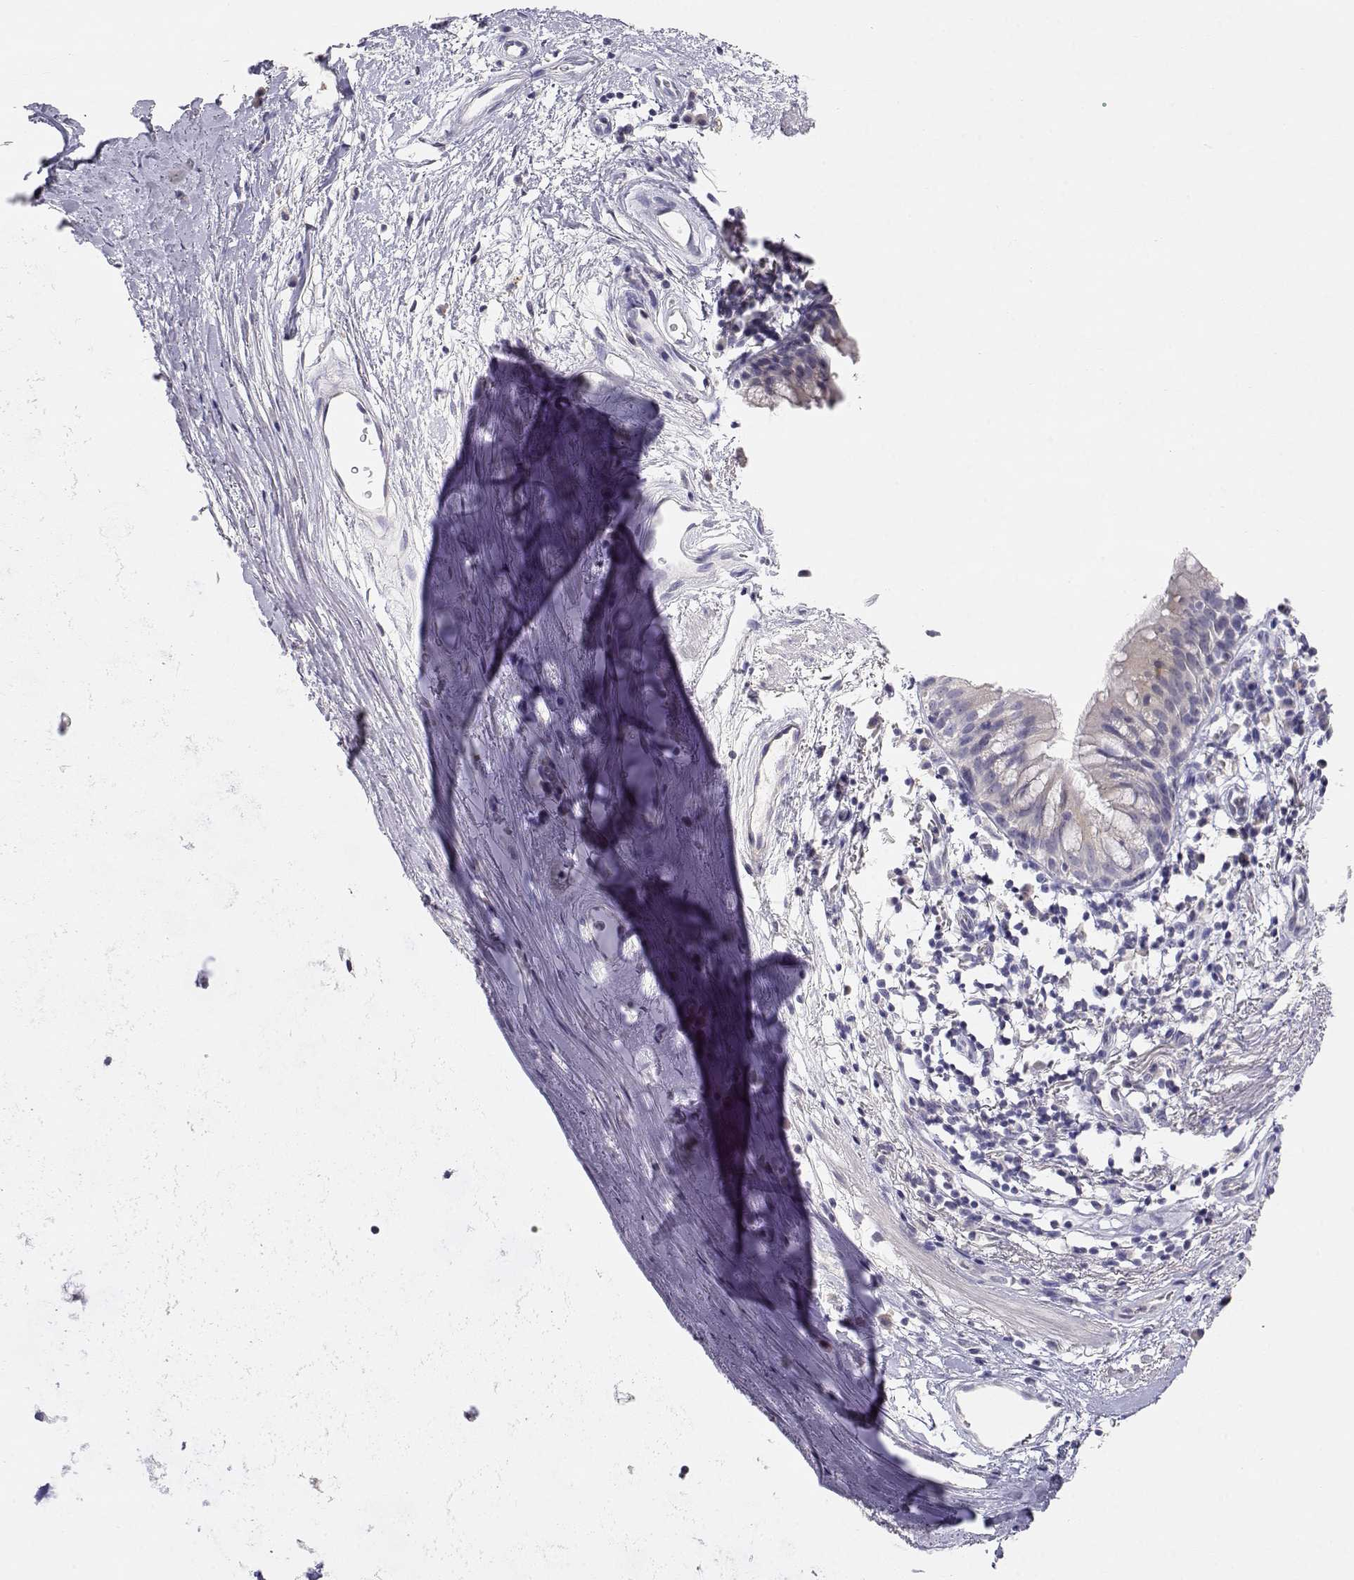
{"staining": {"intensity": "negative", "quantity": "none", "location": "none"}, "tissue": "bronchus", "cell_type": "Respiratory epithelial cells", "image_type": "normal", "snomed": [{"axis": "morphology", "description": "Normal tissue, NOS"}, {"axis": "topography", "description": "Cartilage tissue"}, {"axis": "topography", "description": "Bronchus"}], "caption": "Image shows no protein expression in respiratory epithelial cells of normal bronchus. (Stains: DAB IHC with hematoxylin counter stain, Microscopy: brightfield microscopy at high magnification).", "gene": "ADA", "patient": {"sex": "male", "age": 58}}